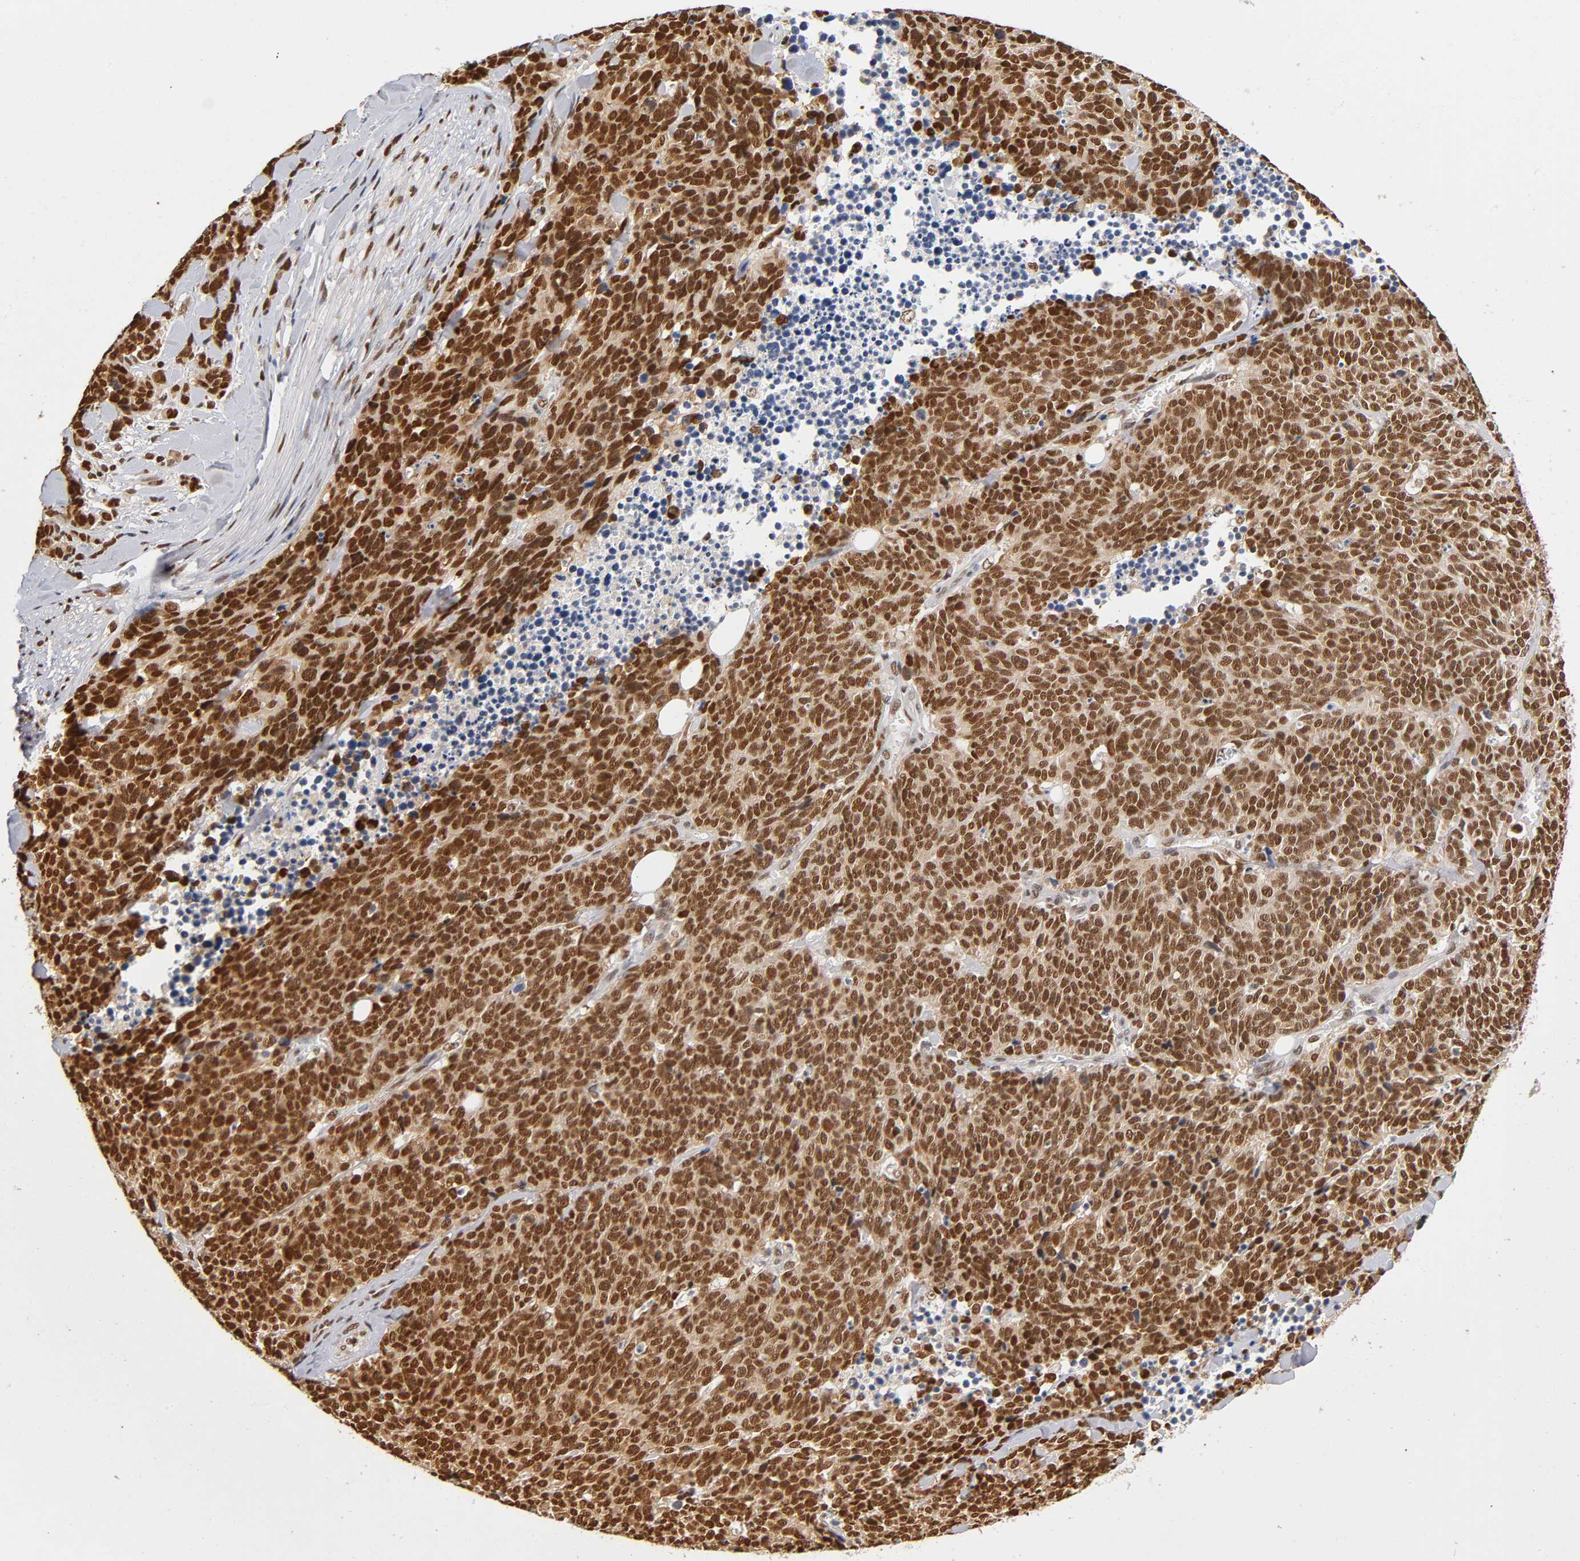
{"staining": {"intensity": "strong", "quantity": ">75%", "location": "nuclear"}, "tissue": "lung cancer", "cell_type": "Tumor cells", "image_type": "cancer", "snomed": [{"axis": "morphology", "description": "Neoplasm, malignant, NOS"}, {"axis": "topography", "description": "Lung"}], "caption": "A histopathology image of human lung malignant neoplasm stained for a protein displays strong nuclear brown staining in tumor cells. Ihc stains the protein in brown and the nuclei are stained blue.", "gene": "ILKAP", "patient": {"sex": "female", "age": 58}}